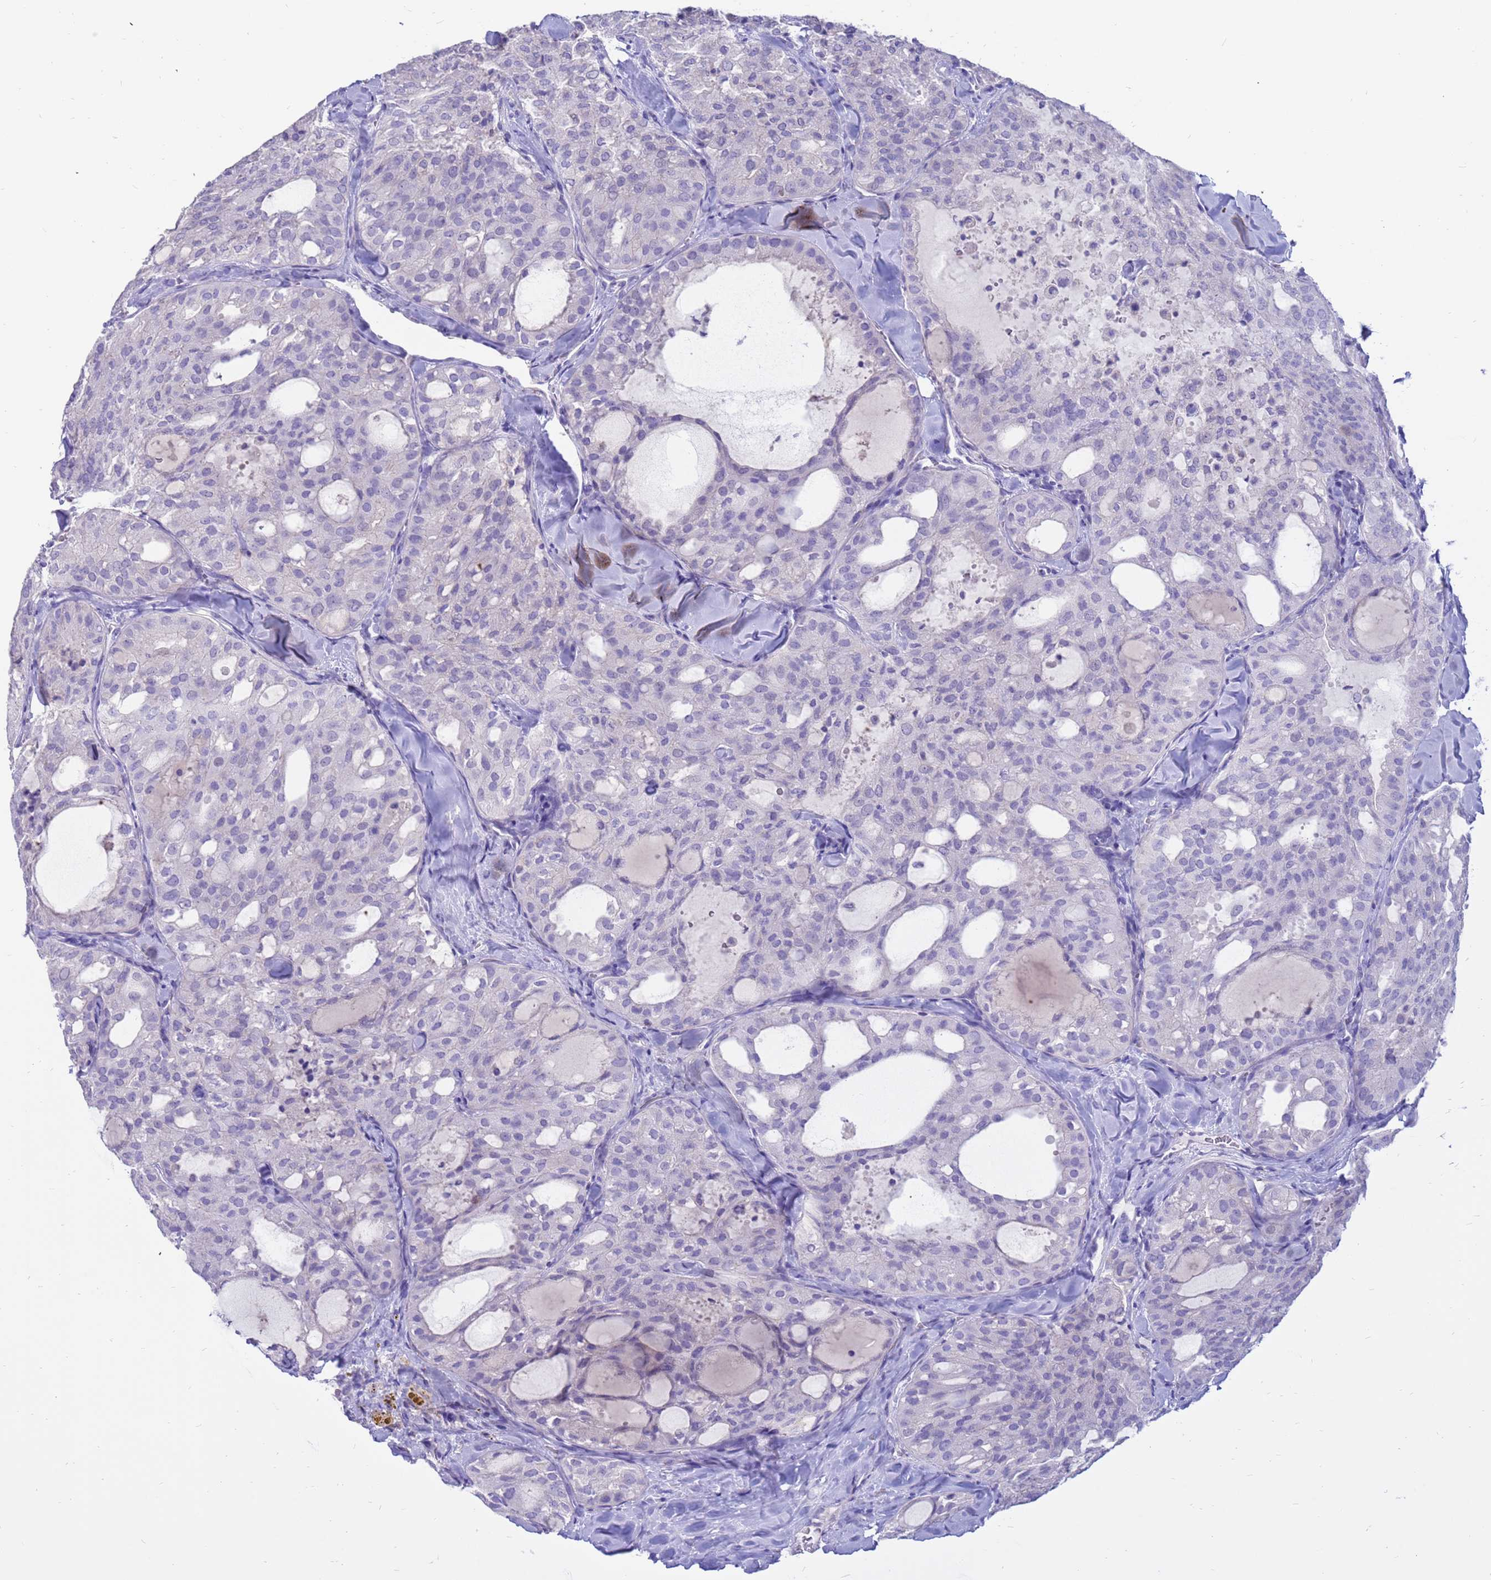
{"staining": {"intensity": "negative", "quantity": "none", "location": "none"}, "tissue": "thyroid cancer", "cell_type": "Tumor cells", "image_type": "cancer", "snomed": [{"axis": "morphology", "description": "Follicular adenoma carcinoma, NOS"}, {"axis": "topography", "description": "Thyroid gland"}], "caption": "Immunohistochemistry of thyroid cancer (follicular adenoma carcinoma) reveals no expression in tumor cells.", "gene": "PDE10A", "patient": {"sex": "male", "age": 75}}